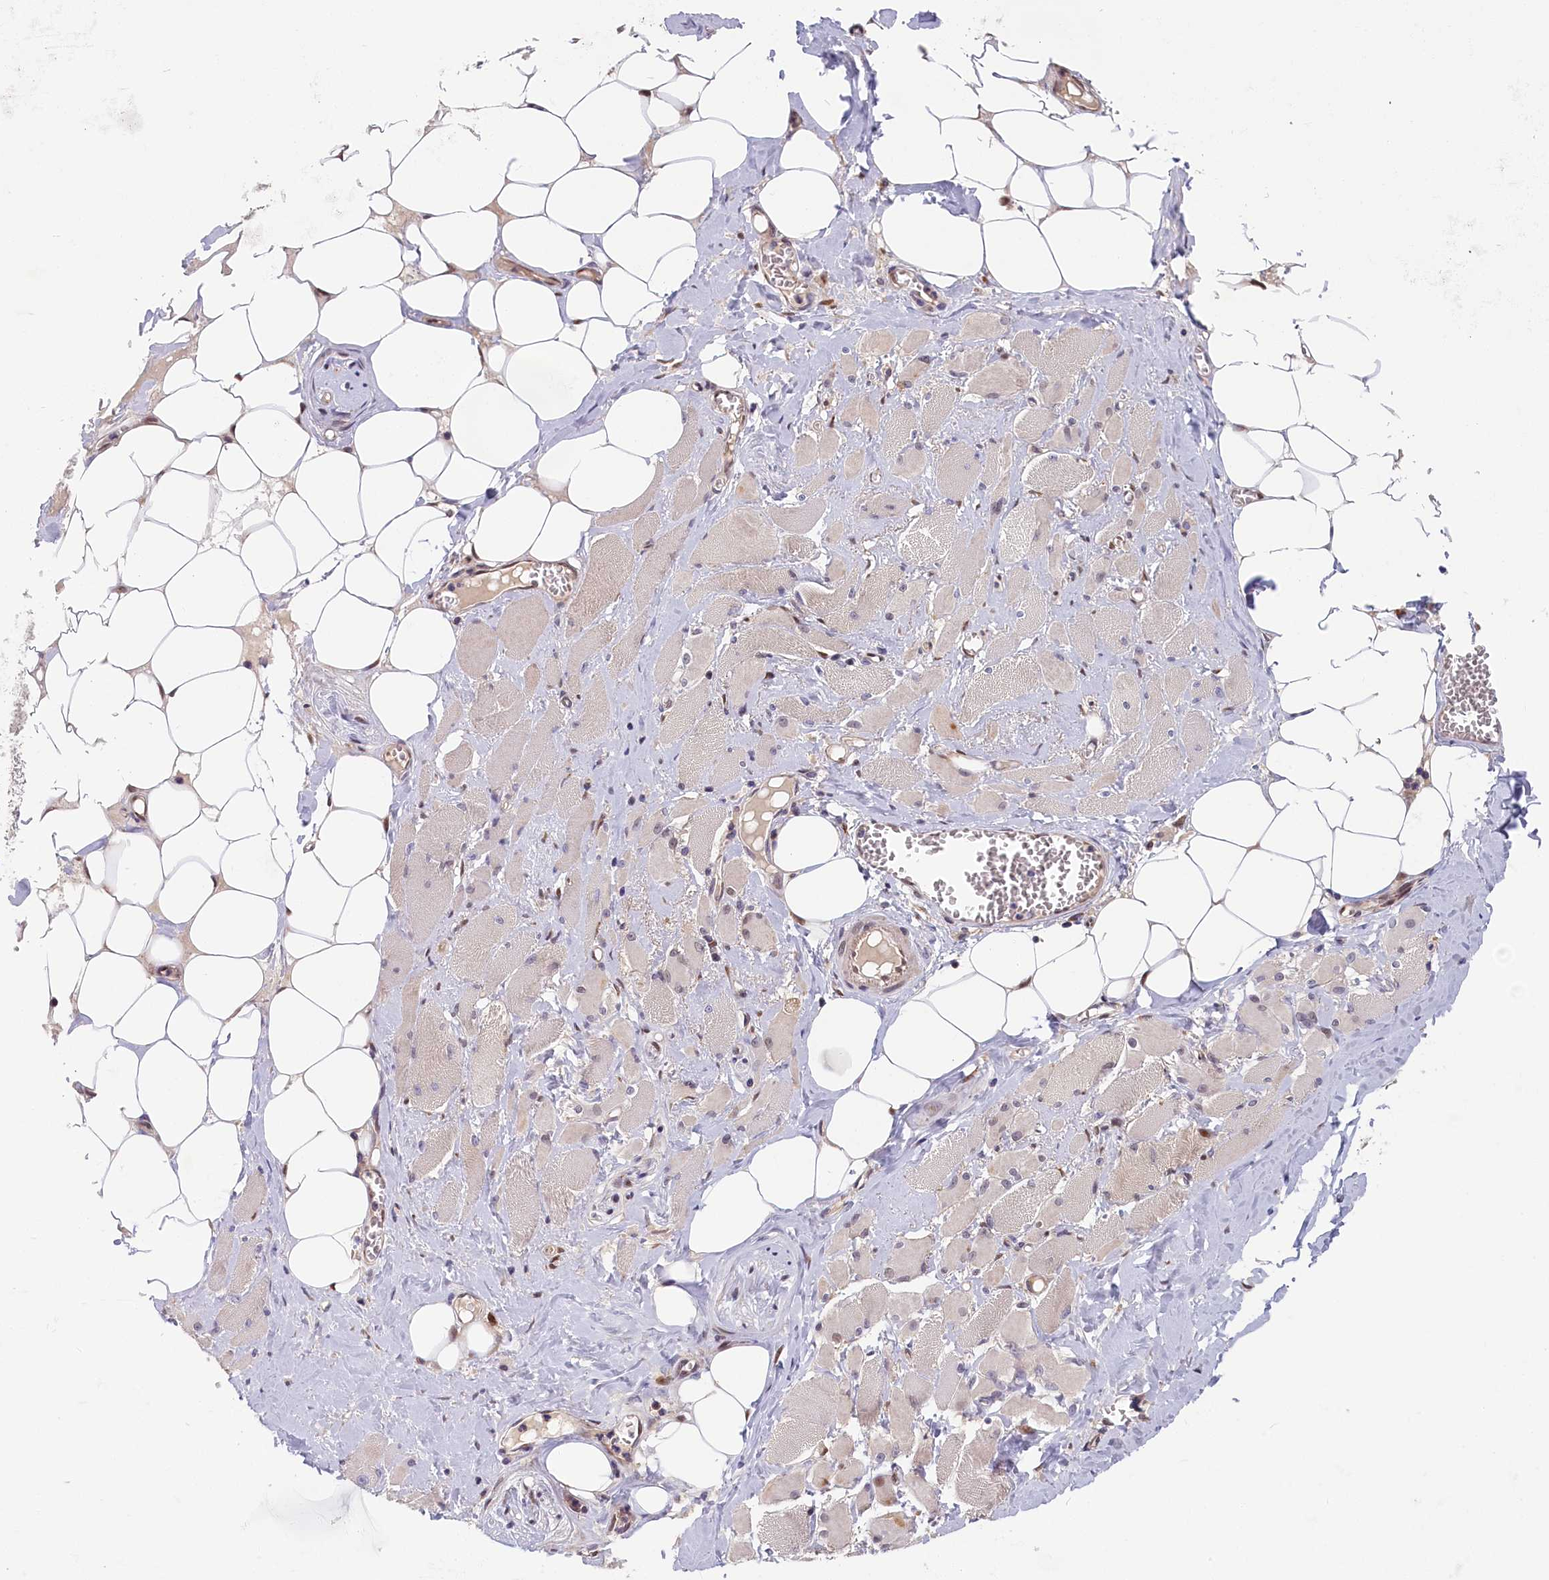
{"staining": {"intensity": "weak", "quantity": "25%-75%", "location": "cytoplasmic/membranous"}, "tissue": "skeletal muscle", "cell_type": "Myocytes", "image_type": "normal", "snomed": [{"axis": "morphology", "description": "Normal tissue, NOS"}, {"axis": "morphology", "description": "Basal cell carcinoma"}, {"axis": "topography", "description": "Skeletal muscle"}], "caption": "Immunohistochemistry (IHC) (DAB (3,3'-diaminobenzidine)) staining of benign skeletal muscle demonstrates weak cytoplasmic/membranous protein staining in about 25%-75% of myocytes. (DAB (3,3'-diaminobenzidine) IHC, brown staining for protein, blue staining for nuclei).", "gene": "CHST12", "patient": {"sex": "female", "age": 64}}